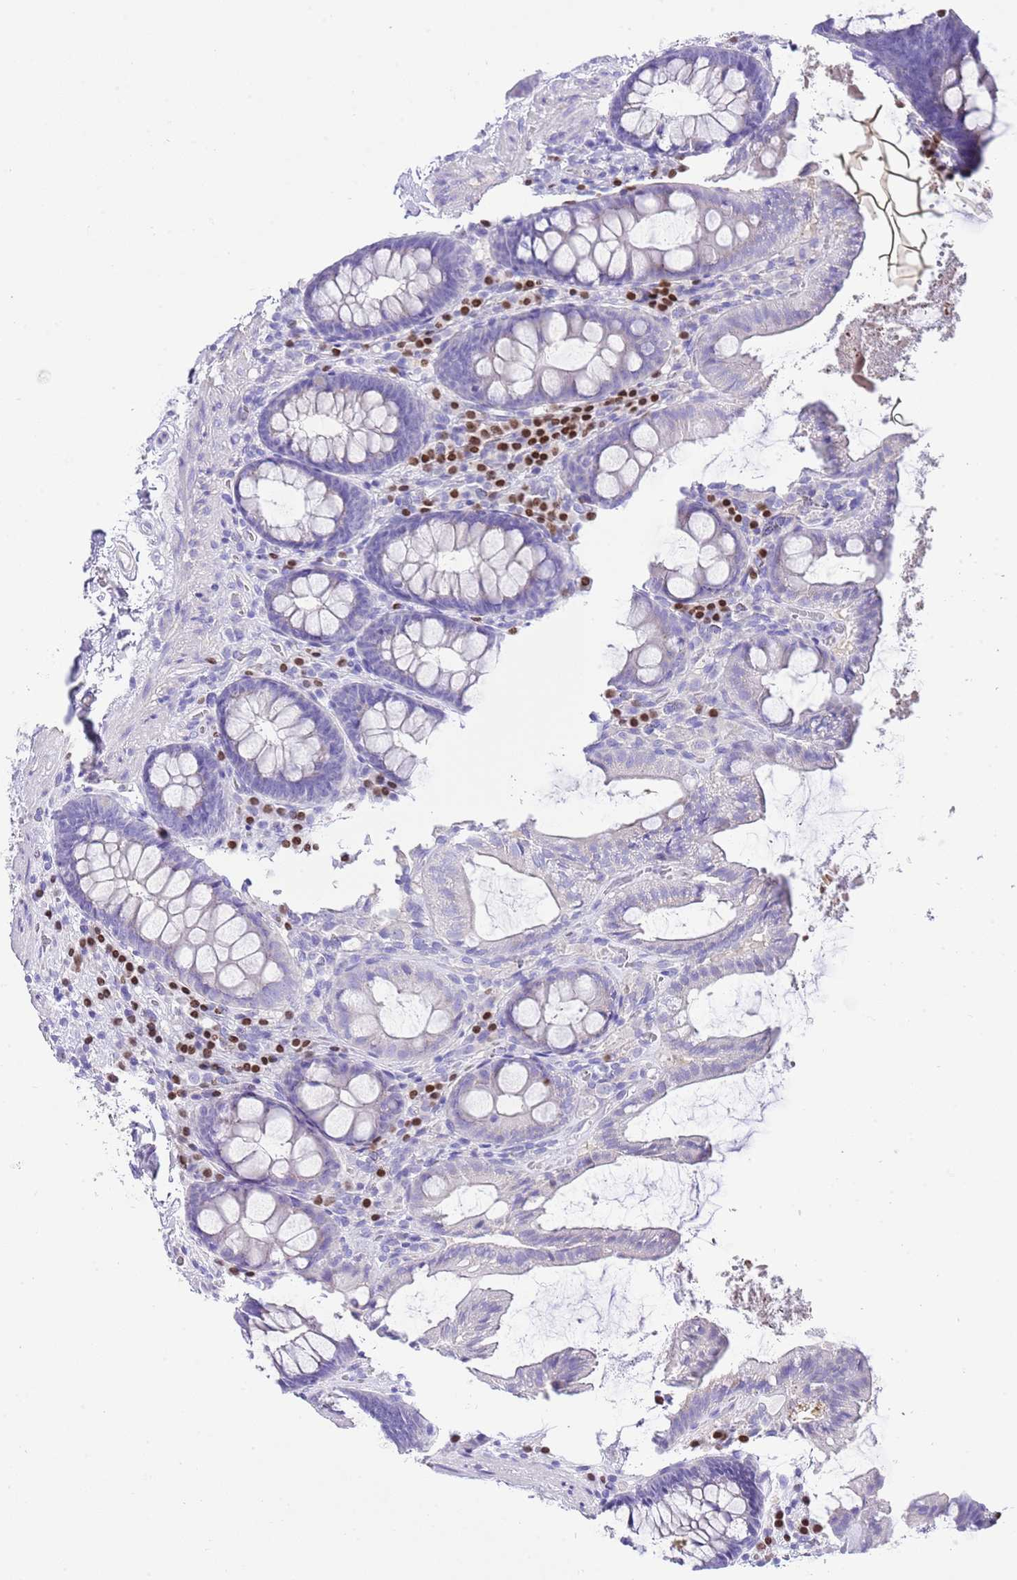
{"staining": {"intensity": "negative", "quantity": "none", "location": "none"}, "tissue": "colon", "cell_type": "Endothelial cells", "image_type": "normal", "snomed": [{"axis": "morphology", "description": "Normal tissue, NOS"}, {"axis": "topography", "description": "Colon"}], "caption": "Immunohistochemistry micrograph of unremarkable colon stained for a protein (brown), which exhibits no expression in endothelial cells. Nuclei are stained in blue.", "gene": "BHLHA15", "patient": {"sex": "male", "age": 84}}